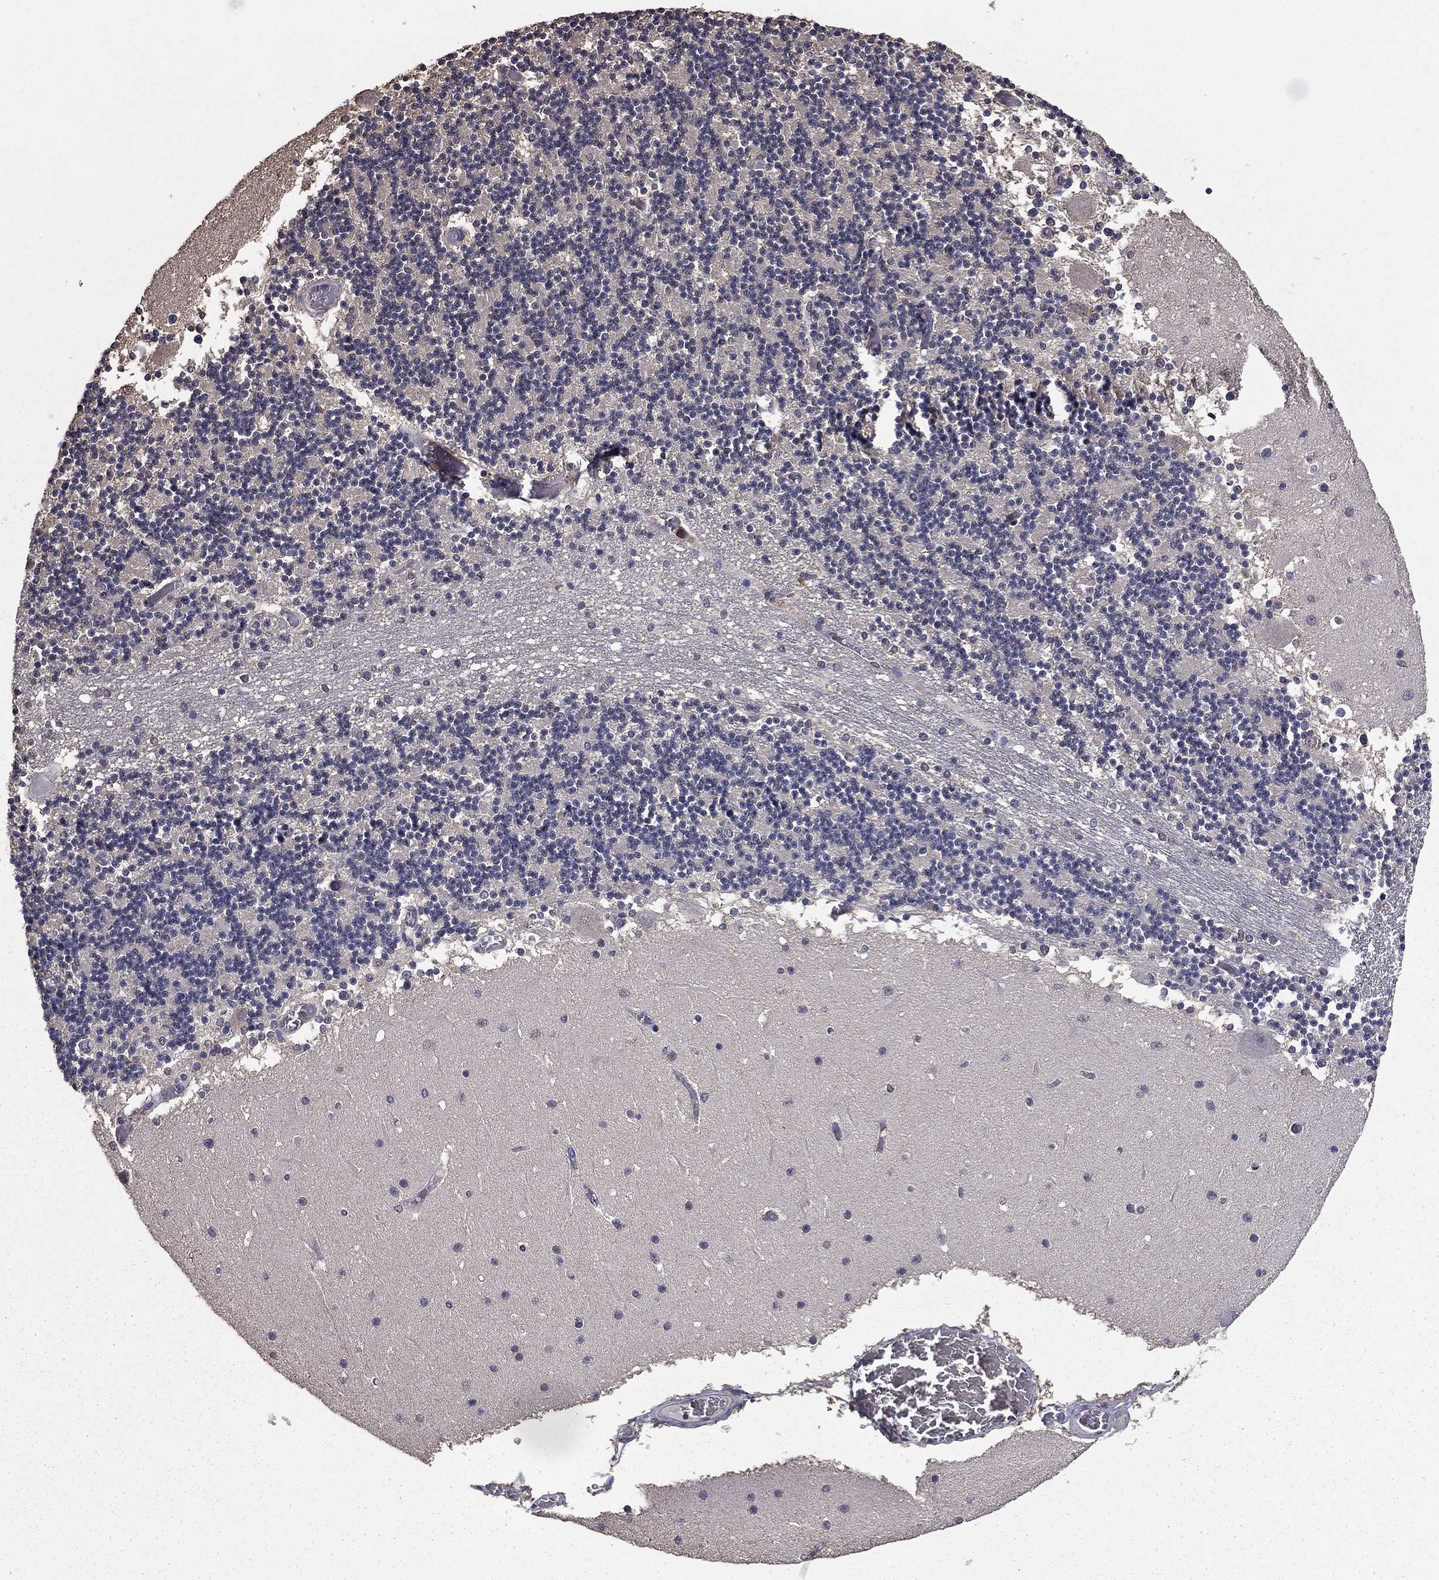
{"staining": {"intensity": "negative", "quantity": "none", "location": "none"}, "tissue": "cerebellum", "cell_type": "Cells in granular layer", "image_type": "normal", "snomed": [{"axis": "morphology", "description": "Normal tissue, NOS"}, {"axis": "topography", "description": "Cerebellum"}], "caption": "The photomicrograph reveals no significant staining in cells in granular layer of cerebellum.", "gene": "MFAP3L", "patient": {"sex": "female", "age": 28}}